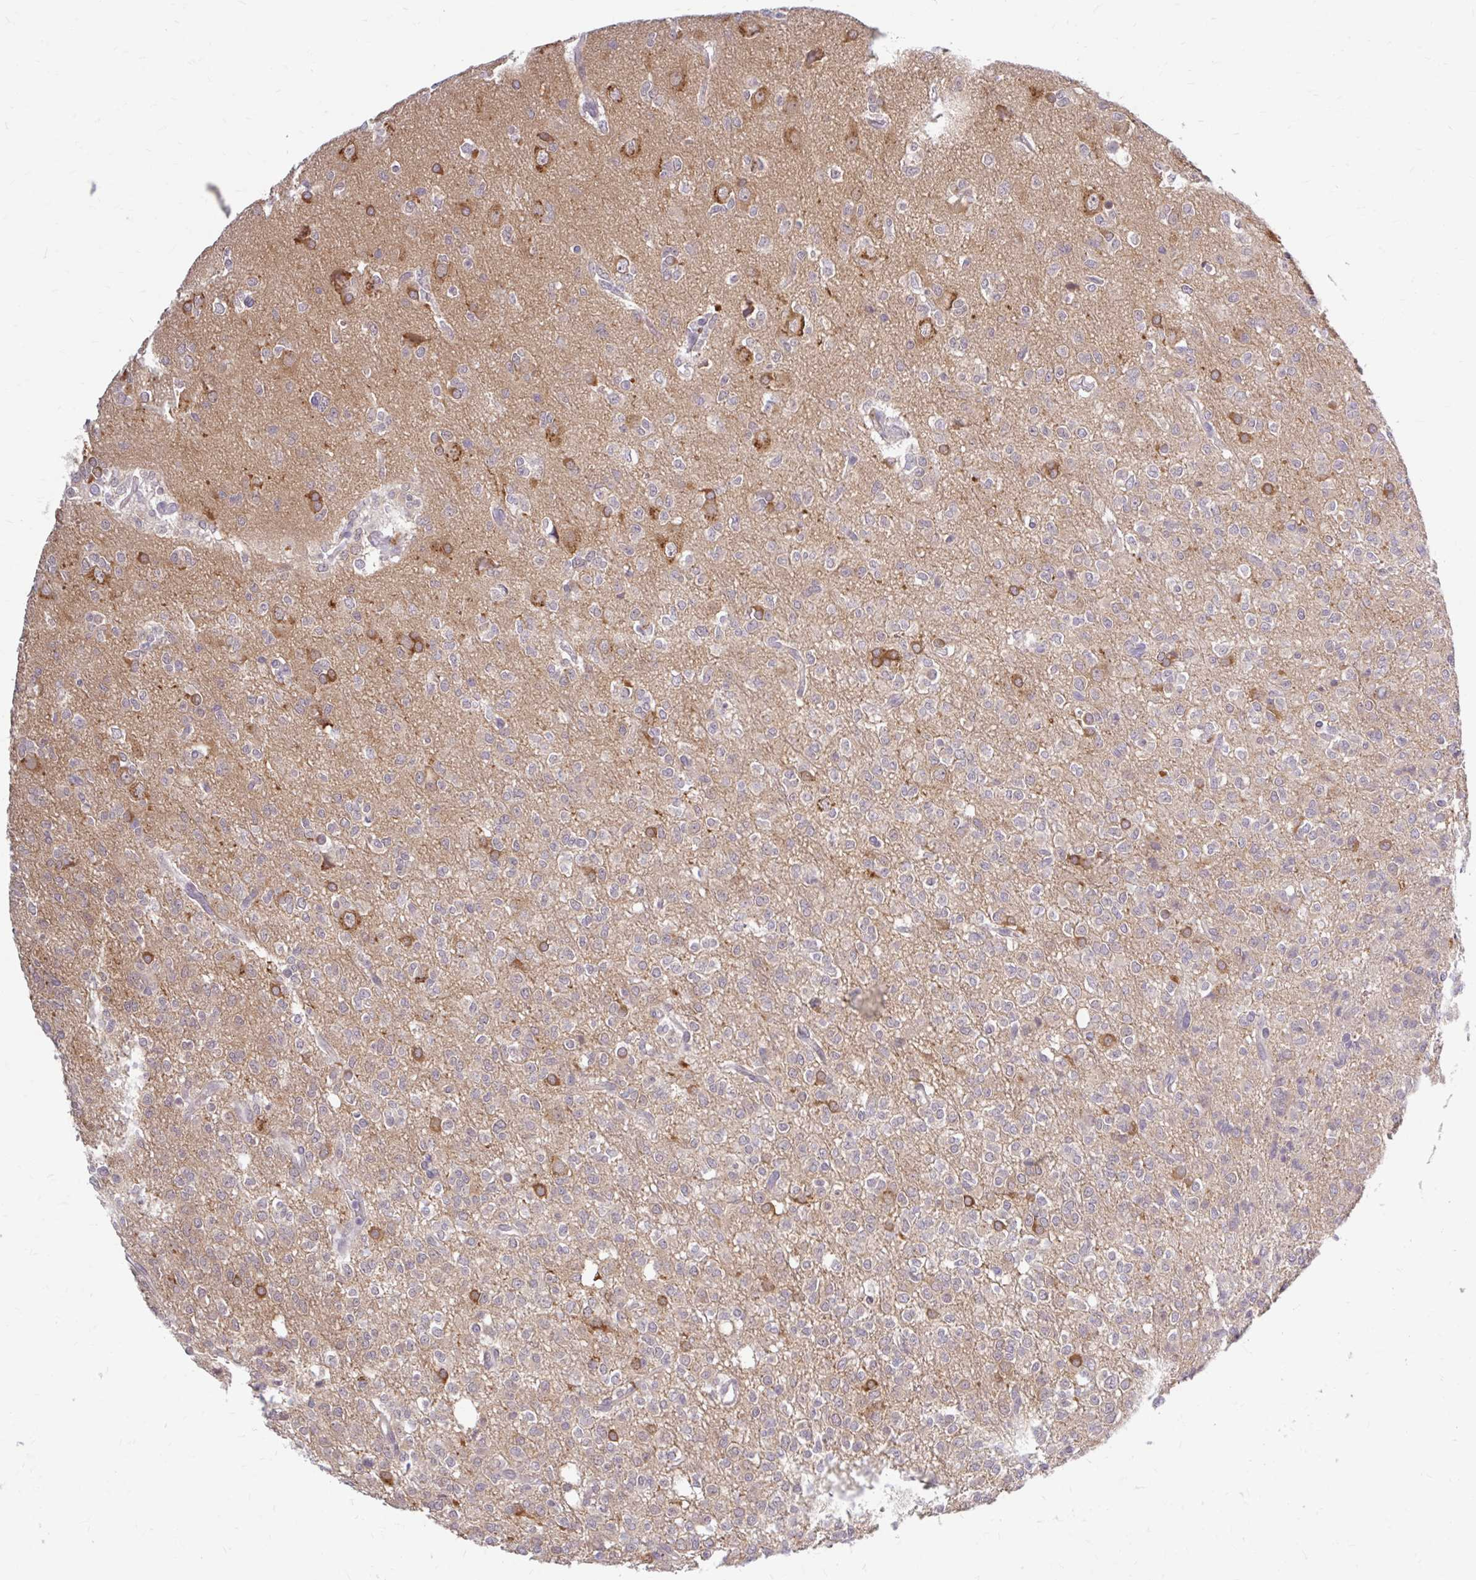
{"staining": {"intensity": "moderate", "quantity": "25%-75%", "location": "cytoplasmic/membranous"}, "tissue": "glioma", "cell_type": "Tumor cells", "image_type": "cancer", "snomed": [{"axis": "morphology", "description": "Glioma, malignant, Low grade"}, {"axis": "topography", "description": "Brain"}], "caption": "About 25%-75% of tumor cells in human glioma exhibit moderate cytoplasmic/membranous protein staining as visualized by brown immunohistochemical staining.", "gene": "MAP1LC3A", "patient": {"sex": "female", "age": 33}}